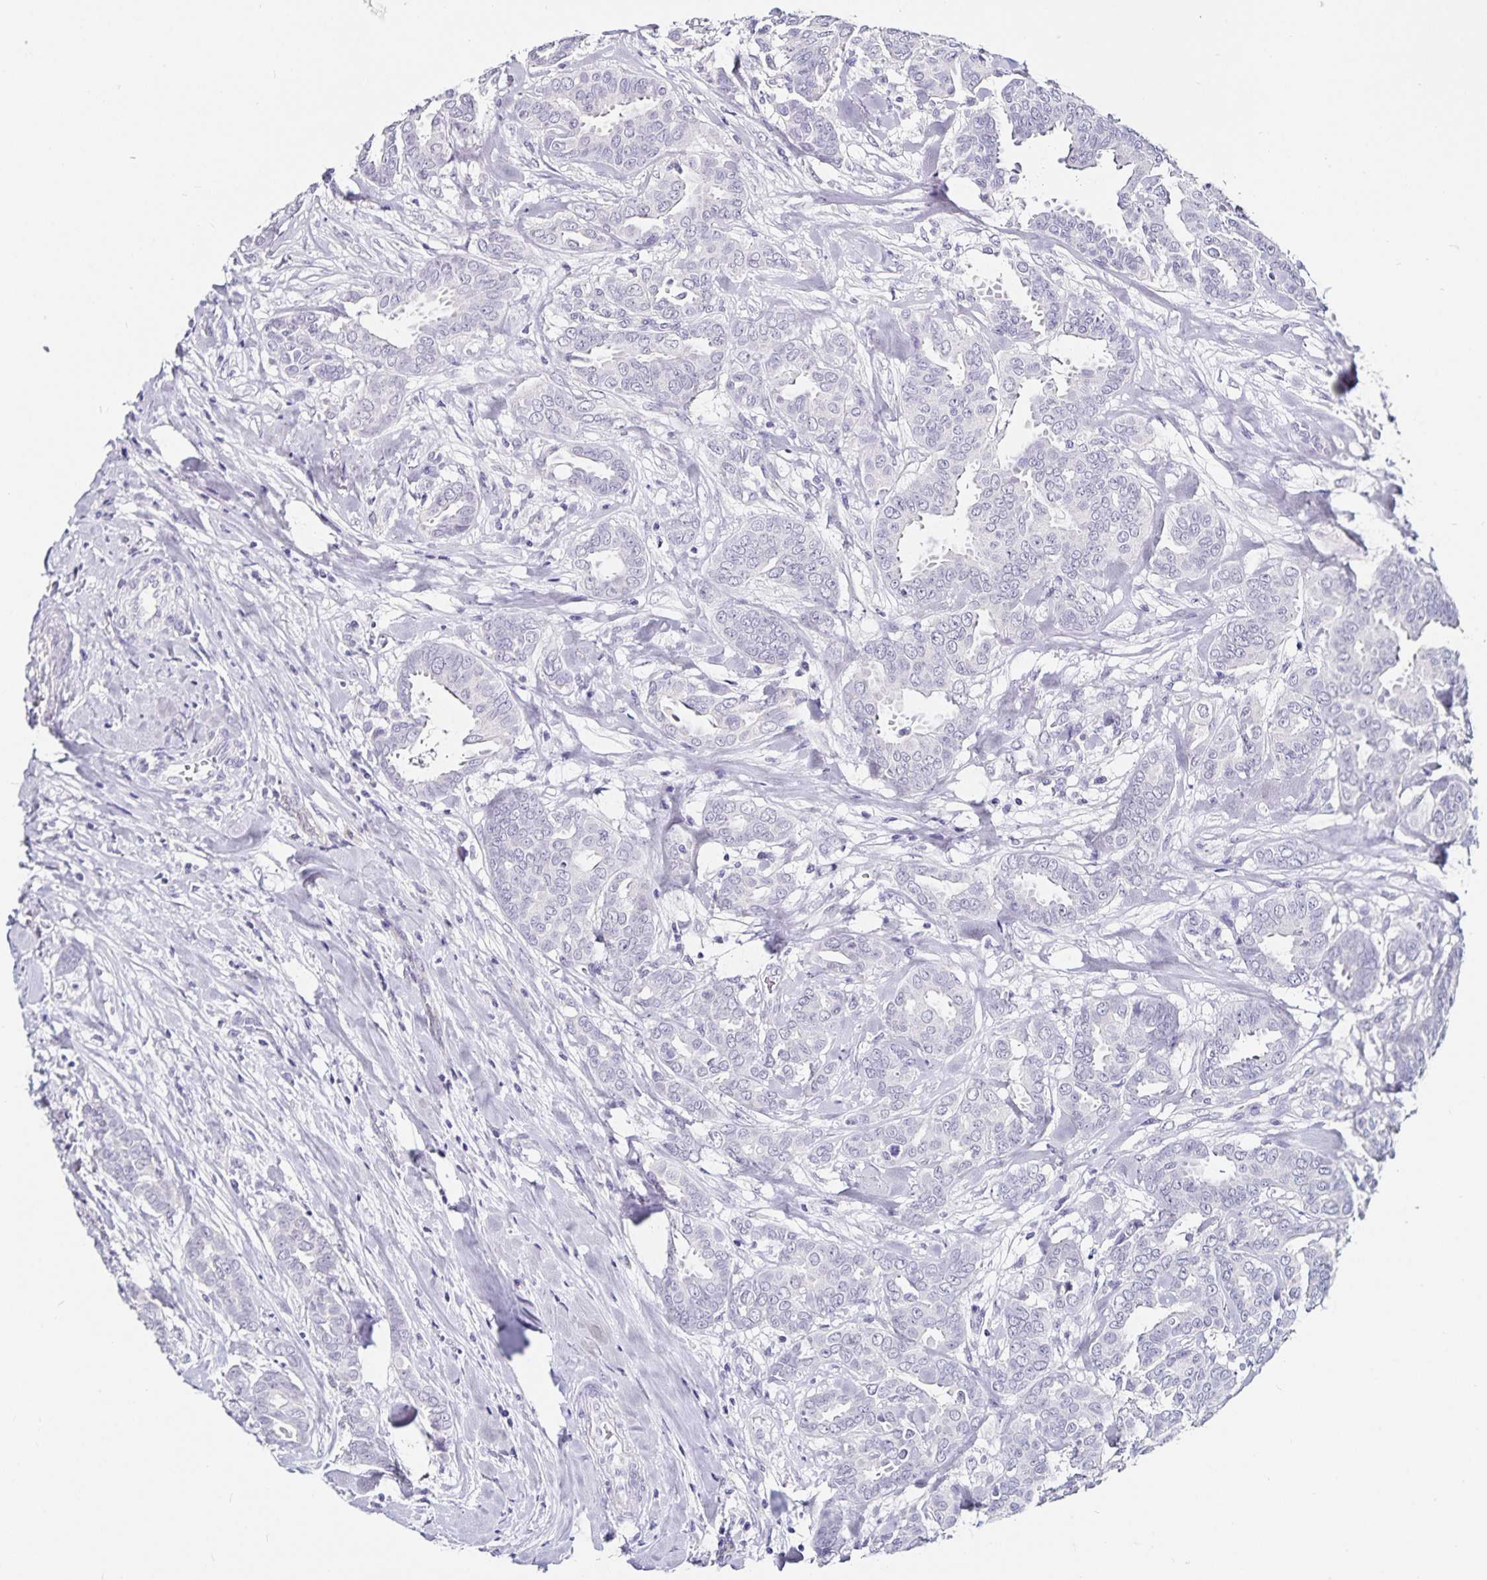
{"staining": {"intensity": "negative", "quantity": "none", "location": "none"}, "tissue": "breast cancer", "cell_type": "Tumor cells", "image_type": "cancer", "snomed": [{"axis": "morphology", "description": "Duct carcinoma"}, {"axis": "topography", "description": "Breast"}], "caption": "Tumor cells are negative for protein expression in human breast cancer (infiltrating ductal carcinoma).", "gene": "TSPAN7", "patient": {"sex": "female", "age": 45}}